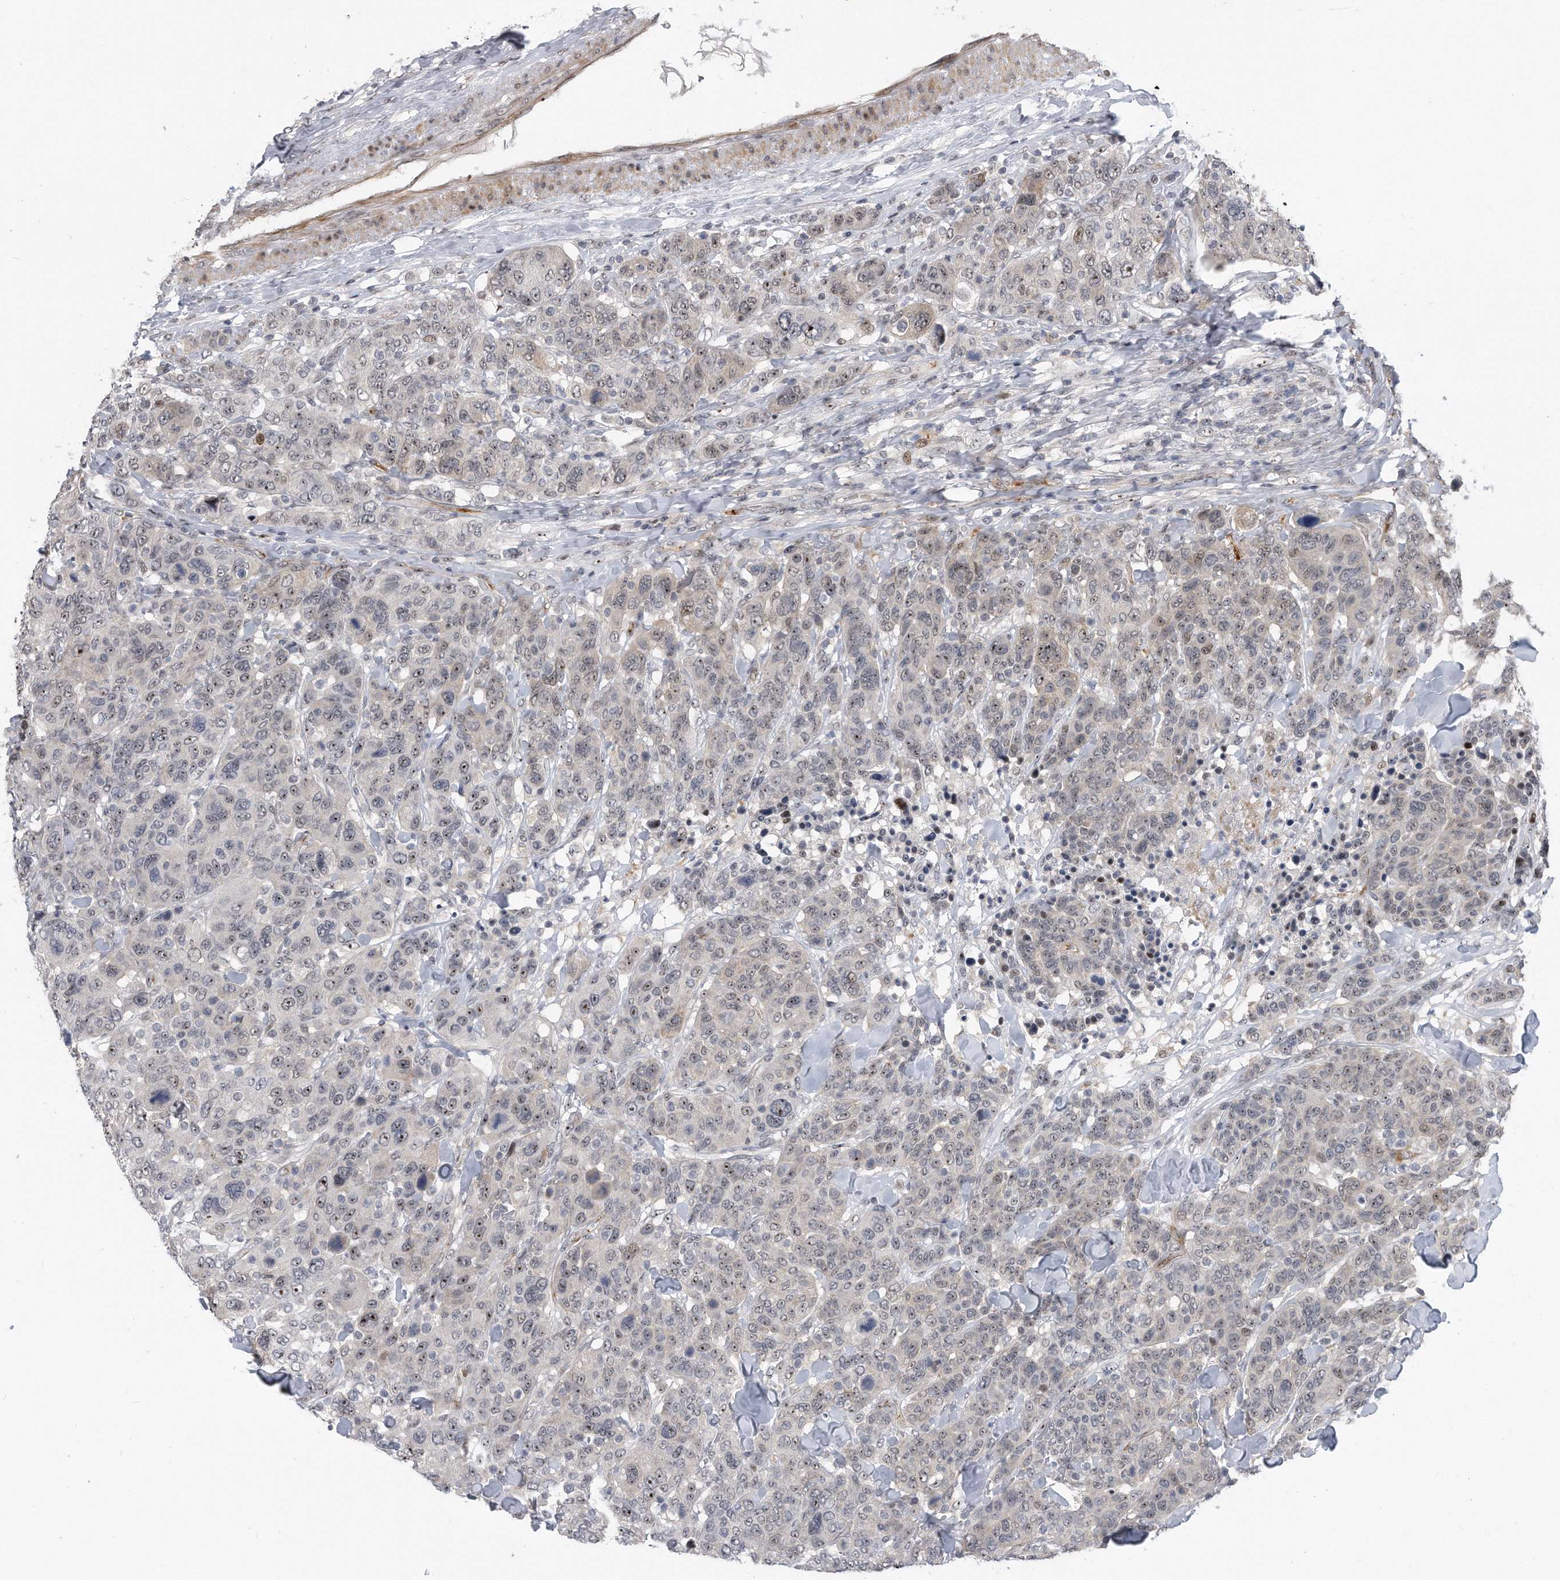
{"staining": {"intensity": "weak", "quantity": "<25%", "location": "nuclear"}, "tissue": "breast cancer", "cell_type": "Tumor cells", "image_type": "cancer", "snomed": [{"axis": "morphology", "description": "Duct carcinoma"}, {"axis": "topography", "description": "Breast"}], "caption": "Immunohistochemistry image of neoplastic tissue: breast invasive ductal carcinoma stained with DAB reveals no significant protein expression in tumor cells.", "gene": "PGBD2", "patient": {"sex": "female", "age": 37}}